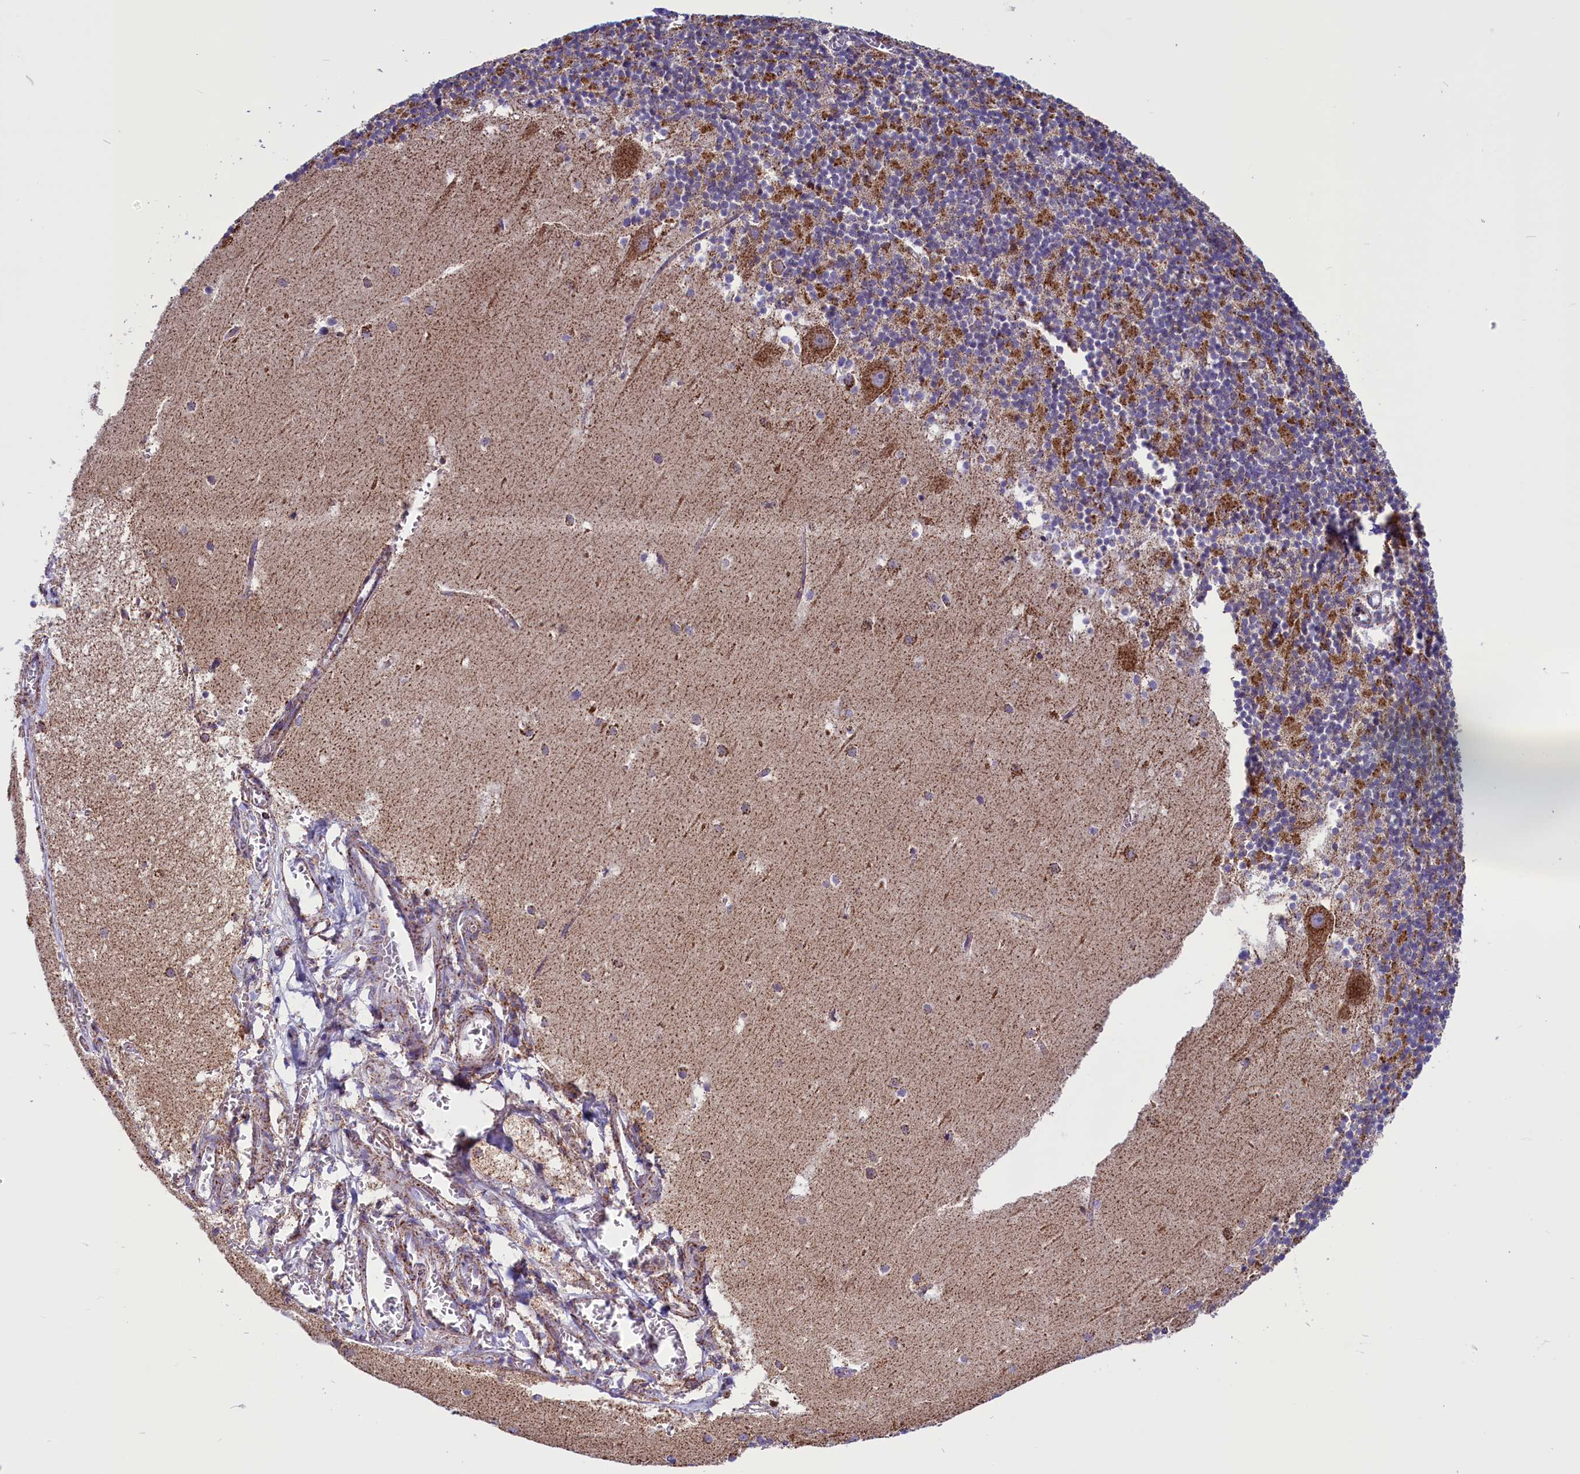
{"staining": {"intensity": "moderate", "quantity": "25%-75%", "location": "cytoplasmic/membranous"}, "tissue": "cerebellum", "cell_type": "Cells in granular layer", "image_type": "normal", "snomed": [{"axis": "morphology", "description": "Normal tissue, NOS"}, {"axis": "topography", "description": "Cerebellum"}], "caption": "Cells in granular layer show medium levels of moderate cytoplasmic/membranous expression in about 25%-75% of cells in unremarkable cerebellum.", "gene": "ICA1L", "patient": {"sex": "male", "age": 54}}